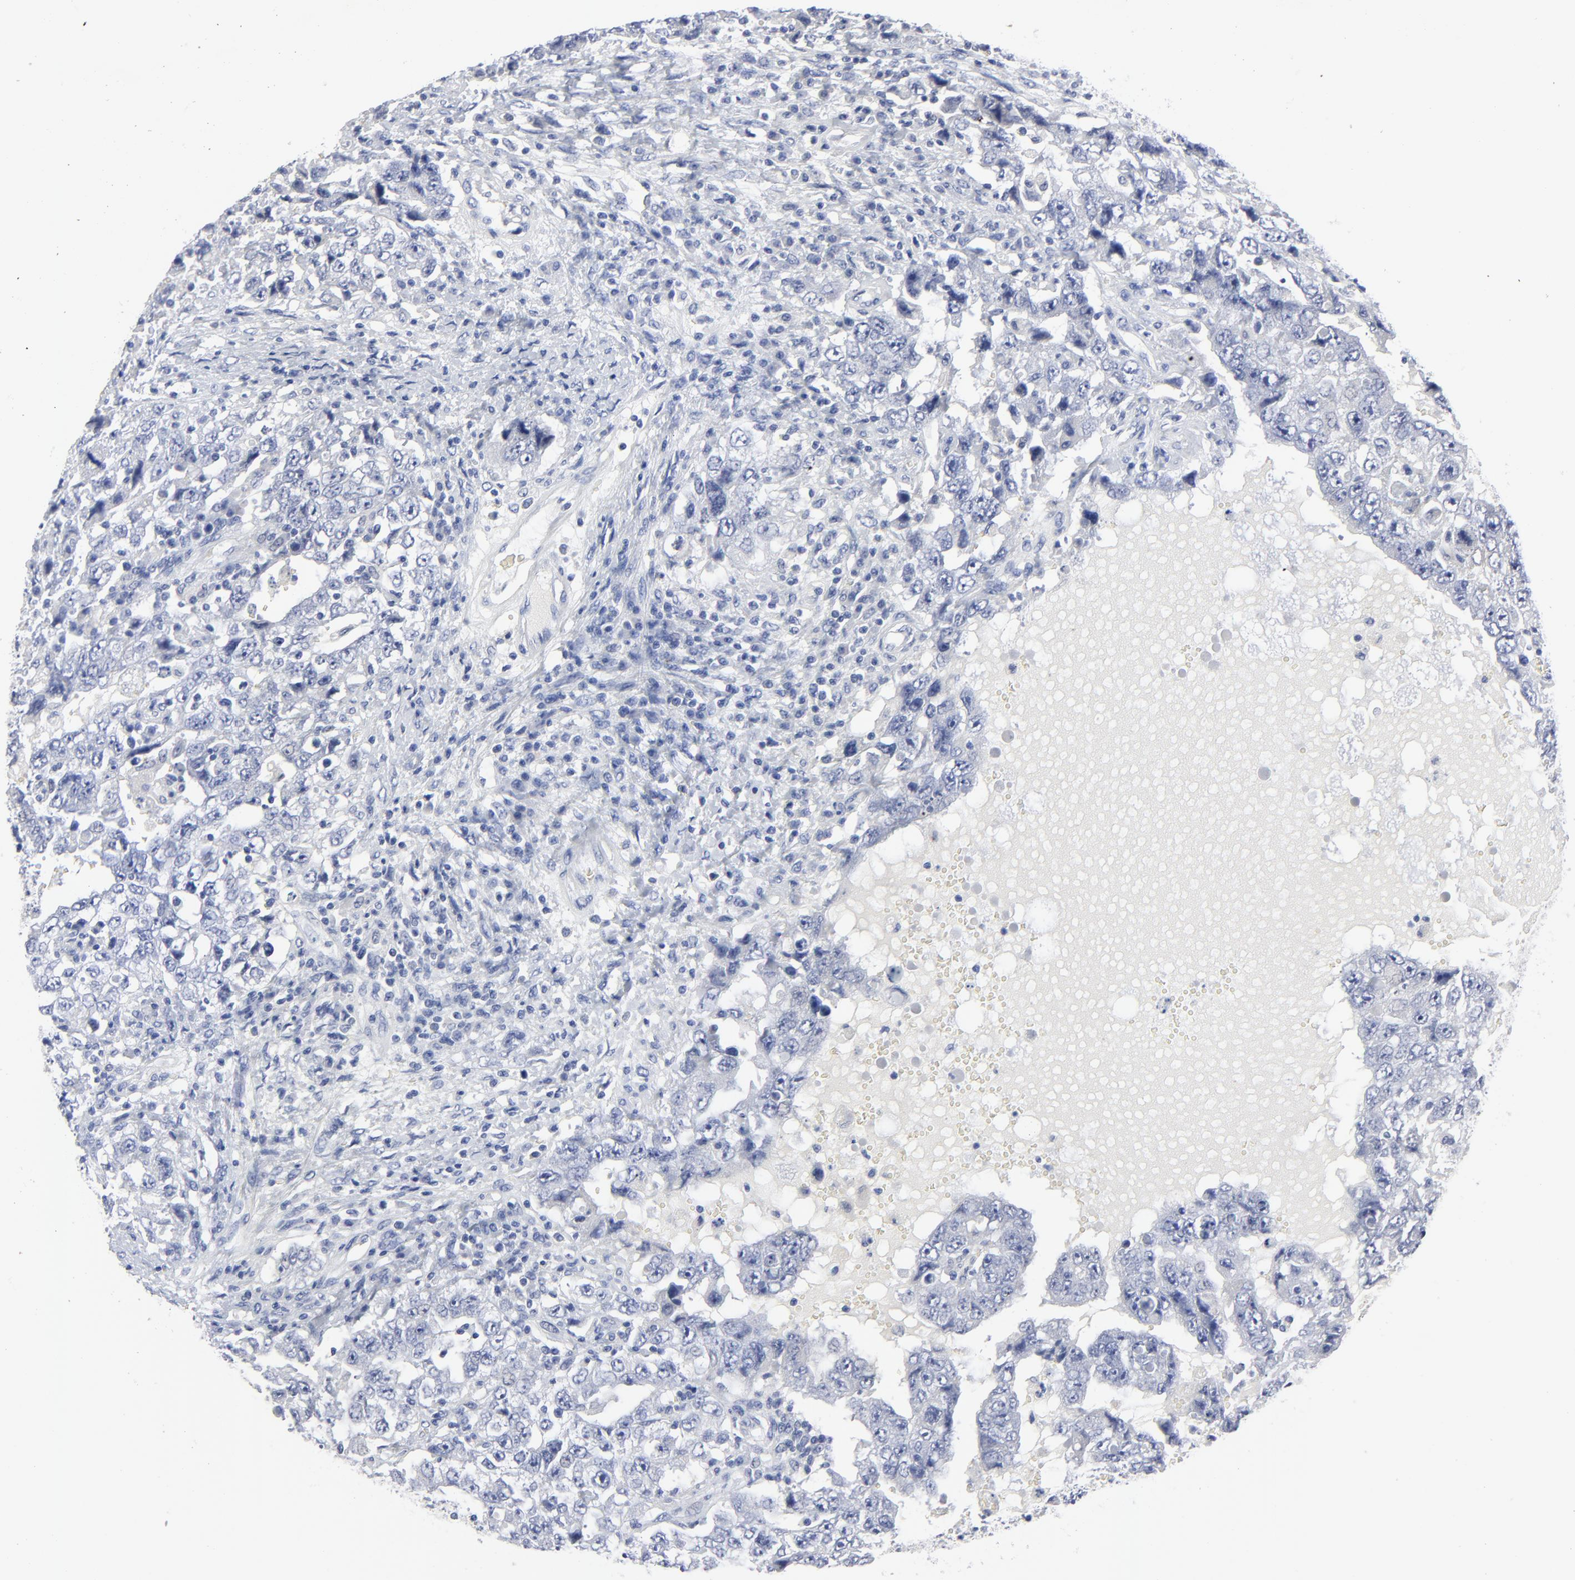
{"staining": {"intensity": "negative", "quantity": "none", "location": "none"}, "tissue": "testis cancer", "cell_type": "Tumor cells", "image_type": "cancer", "snomed": [{"axis": "morphology", "description": "Carcinoma, Embryonal, NOS"}, {"axis": "topography", "description": "Testis"}], "caption": "Embryonal carcinoma (testis) stained for a protein using immunohistochemistry (IHC) demonstrates no staining tumor cells.", "gene": "CLEC4G", "patient": {"sex": "male", "age": 26}}